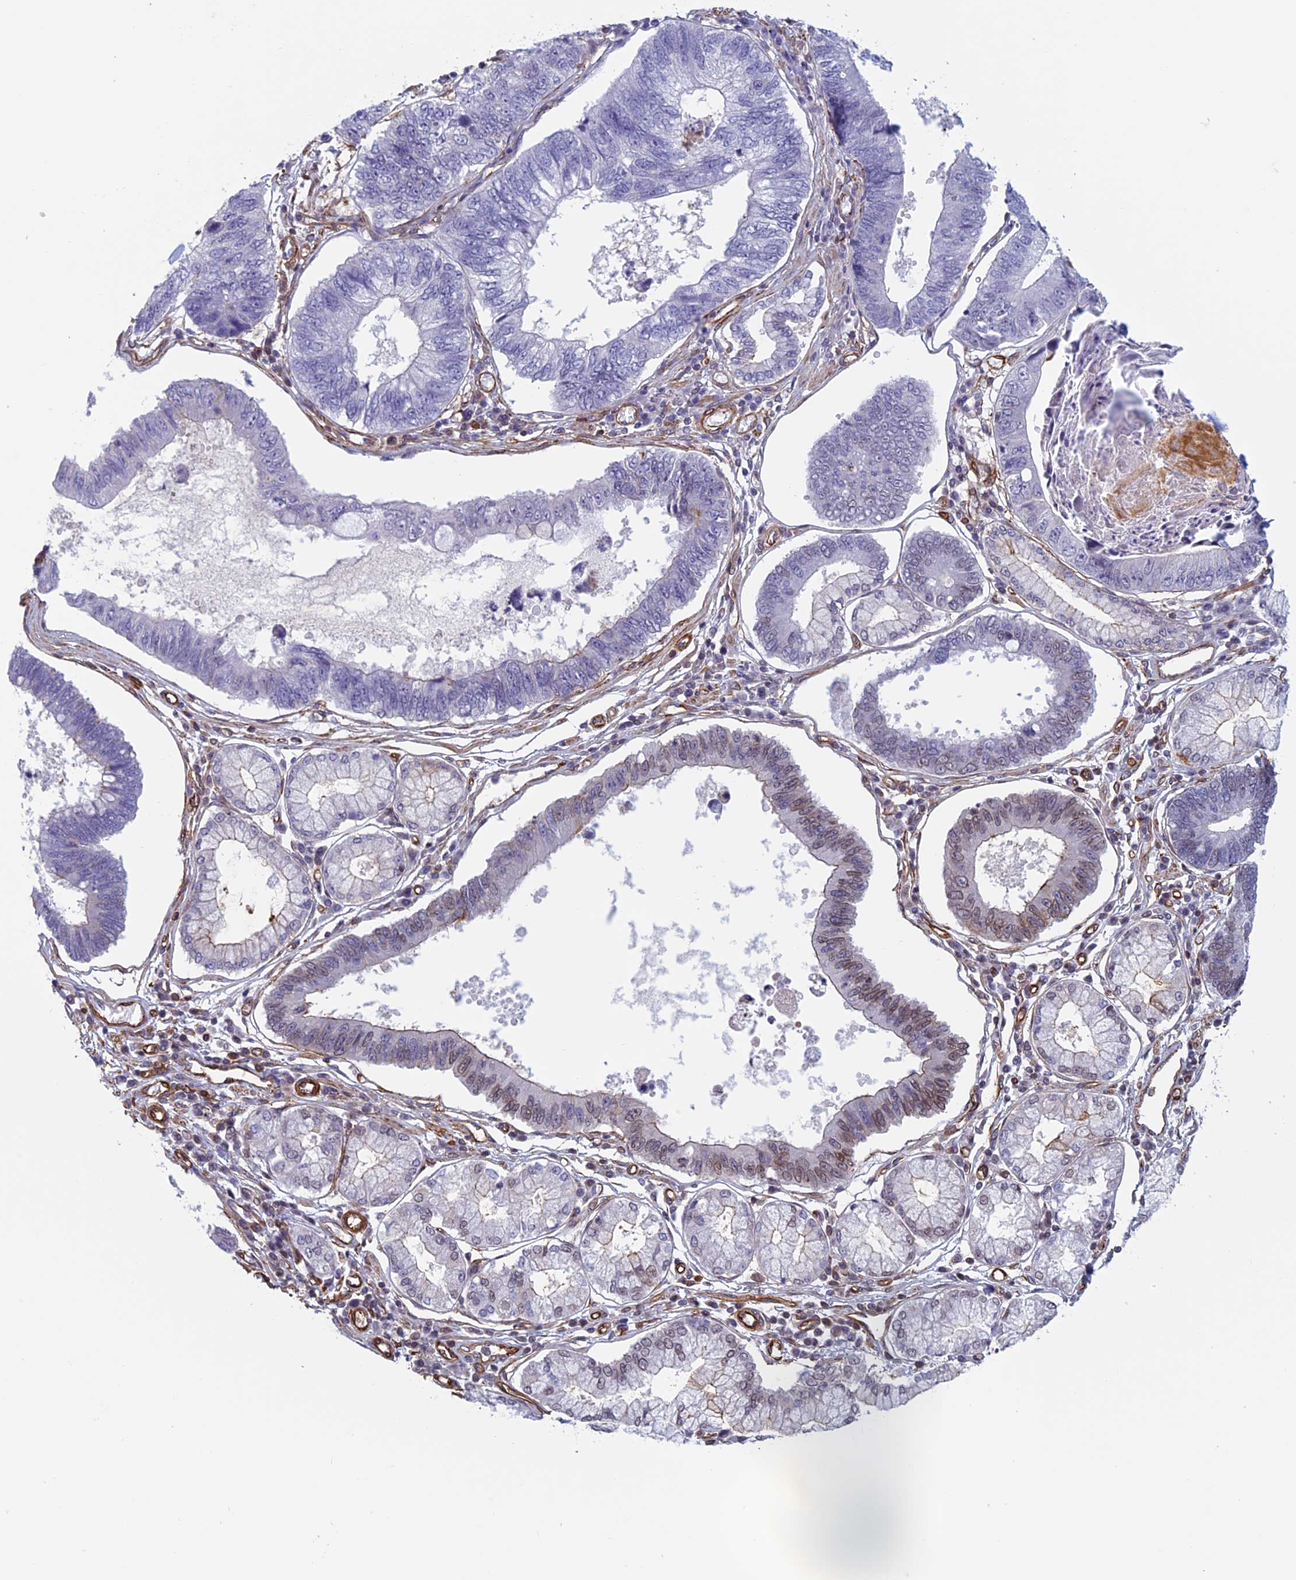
{"staining": {"intensity": "weak", "quantity": "<25%", "location": "nuclear"}, "tissue": "stomach cancer", "cell_type": "Tumor cells", "image_type": "cancer", "snomed": [{"axis": "morphology", "description": "Adenocarcinoma, NOS"}, {"axis": "topography", "description": "Stomach"}], "caption": "DAB immunohistochemical staining of human stomach cancer (adenocarcinoma) displays no significant staining in tumor cells. (DAB immunohistochemistry (IHC) with hematoxylin counter stain).", "gene": "ANGPTL2", "patient": {"sex": "male", "age": 59}}